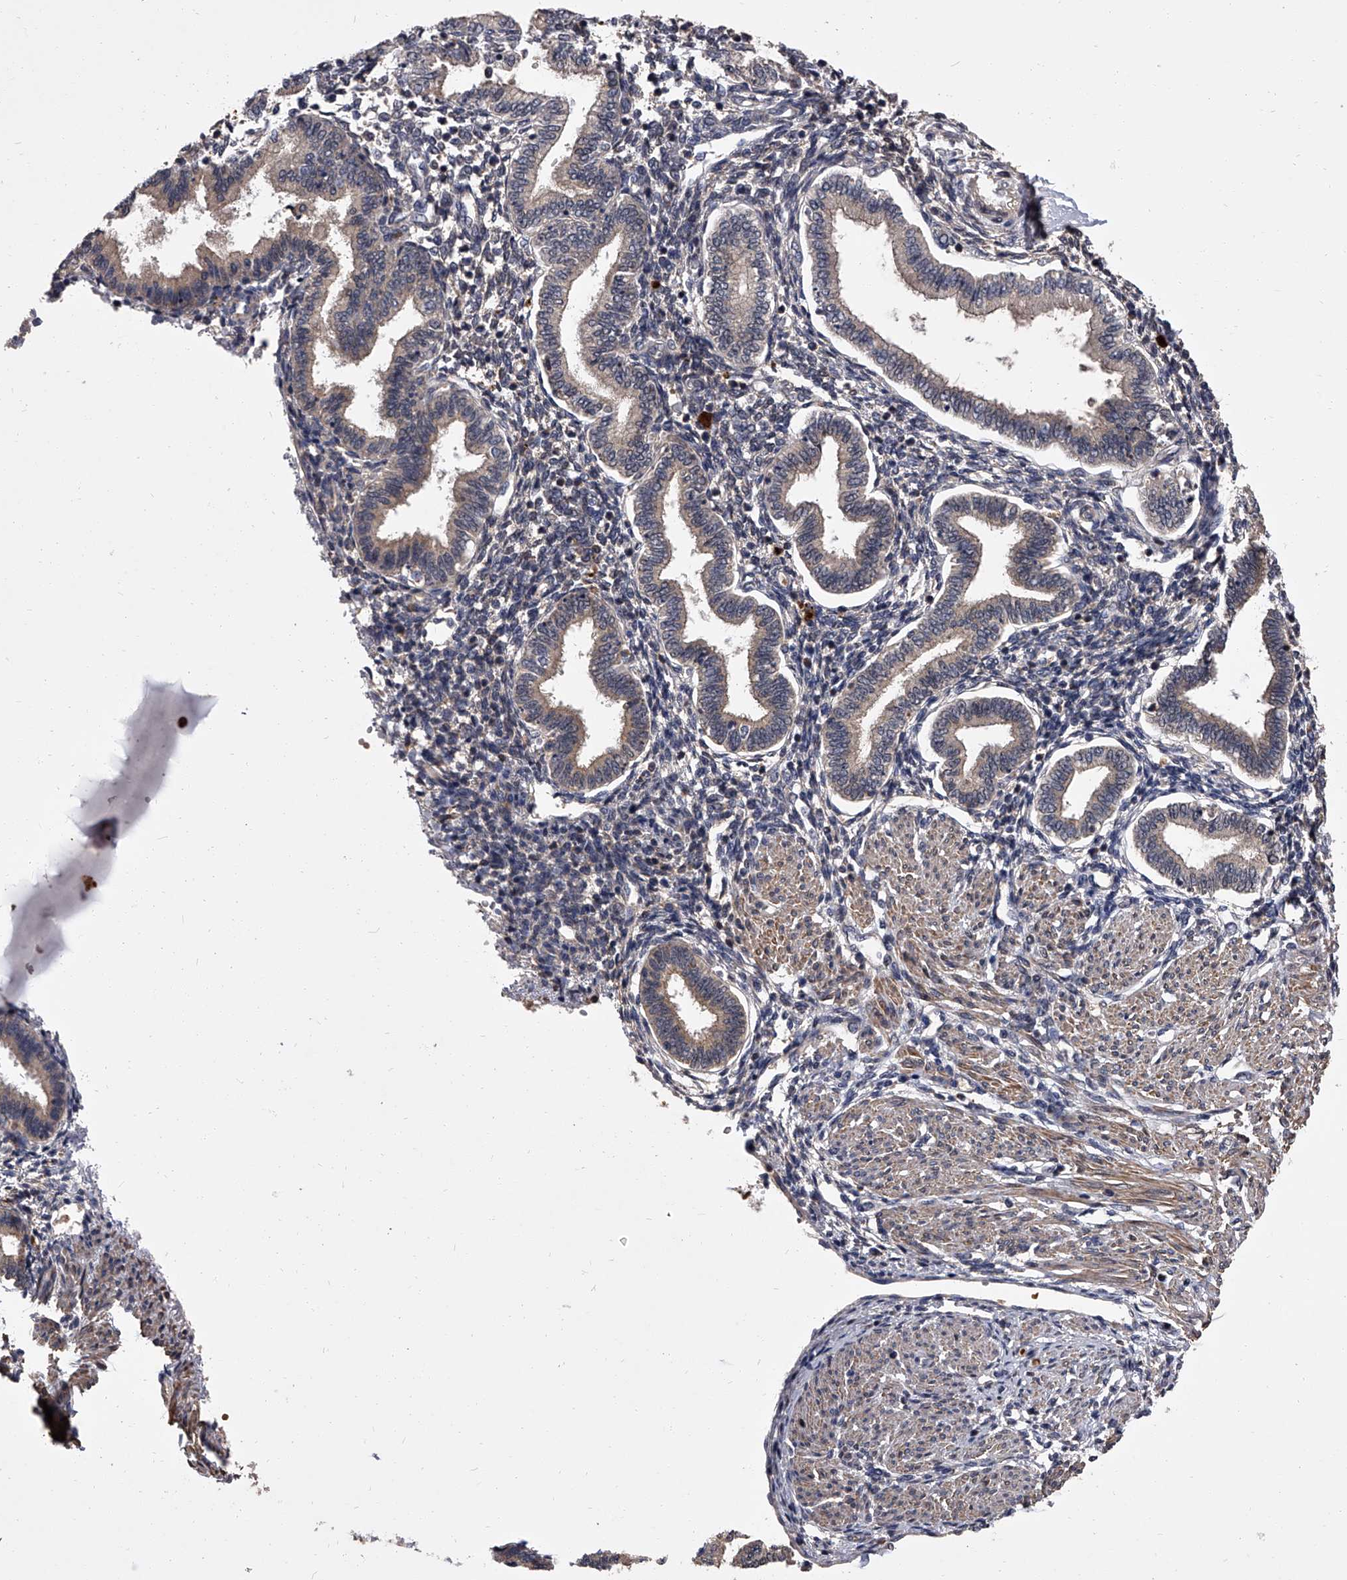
{"staining": {"intensity": "weak", "quantity": "<25%", "location": "cytoplasmic/membranous"}, "tissue": "endometrium", "cell_type": "Cells in endometrial stroma", "image_type": "normal", "snomed": [{"axis": "morphology", "description": "Normal tissue, NOS"}, {"axis": "topography", "description": "Endometrium"}], "caption": "DAB immunohistochemical staining of normal human endometrium displays no significant expression in cells in endometrial stroma. Brightfield microscopy of immunohistochemistry (IHC) stained with DAB (3,3'-diaminobenzidine) (brown) and hematoxylin (blue), captured at high magnification.", "gene": "STK36", "patient": {"sex": "female", "age": 53}}